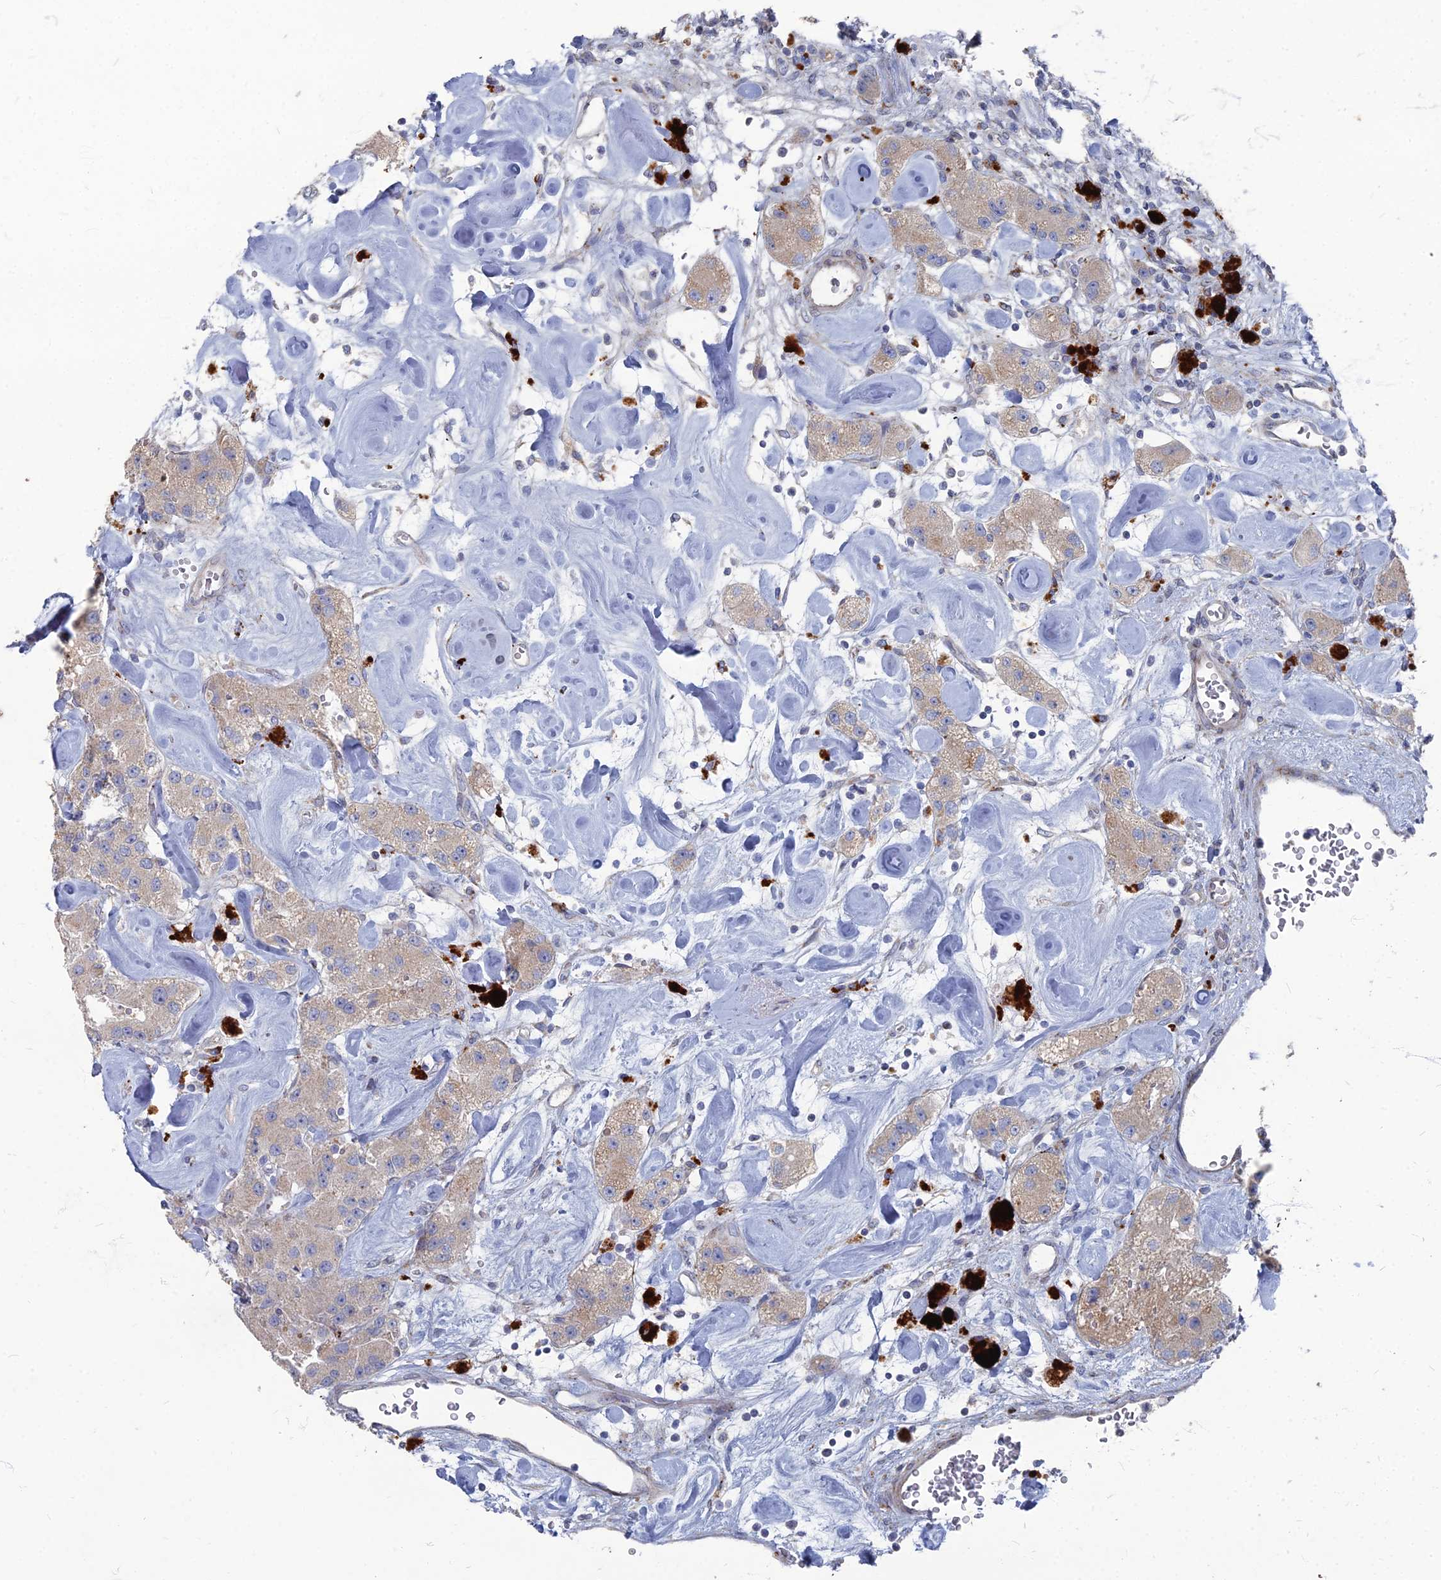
{"staining": {"intensity": "weak", "quantity": "<25%", "location": "cytoplasmic/membranous"}, "tissue": "carcinoid", "cell_type": "Tumor cells", "image_type": "cancer", "snomed": [{"axis": "morphology", "description": "Carcinoid, malignant, NOS"}, {"axis": "topography", "description": "Pancreas"}], "caption": "Immunohistochemistry histopathology image of neoplastic tissue: human carcinoid (malignant) stained with DAB (3,3'-diaminobenzidine) reveals no significant protein staining in tumor cells.", "gene": "TMEM128", "patient": {"sex": "male", "age": 41}}